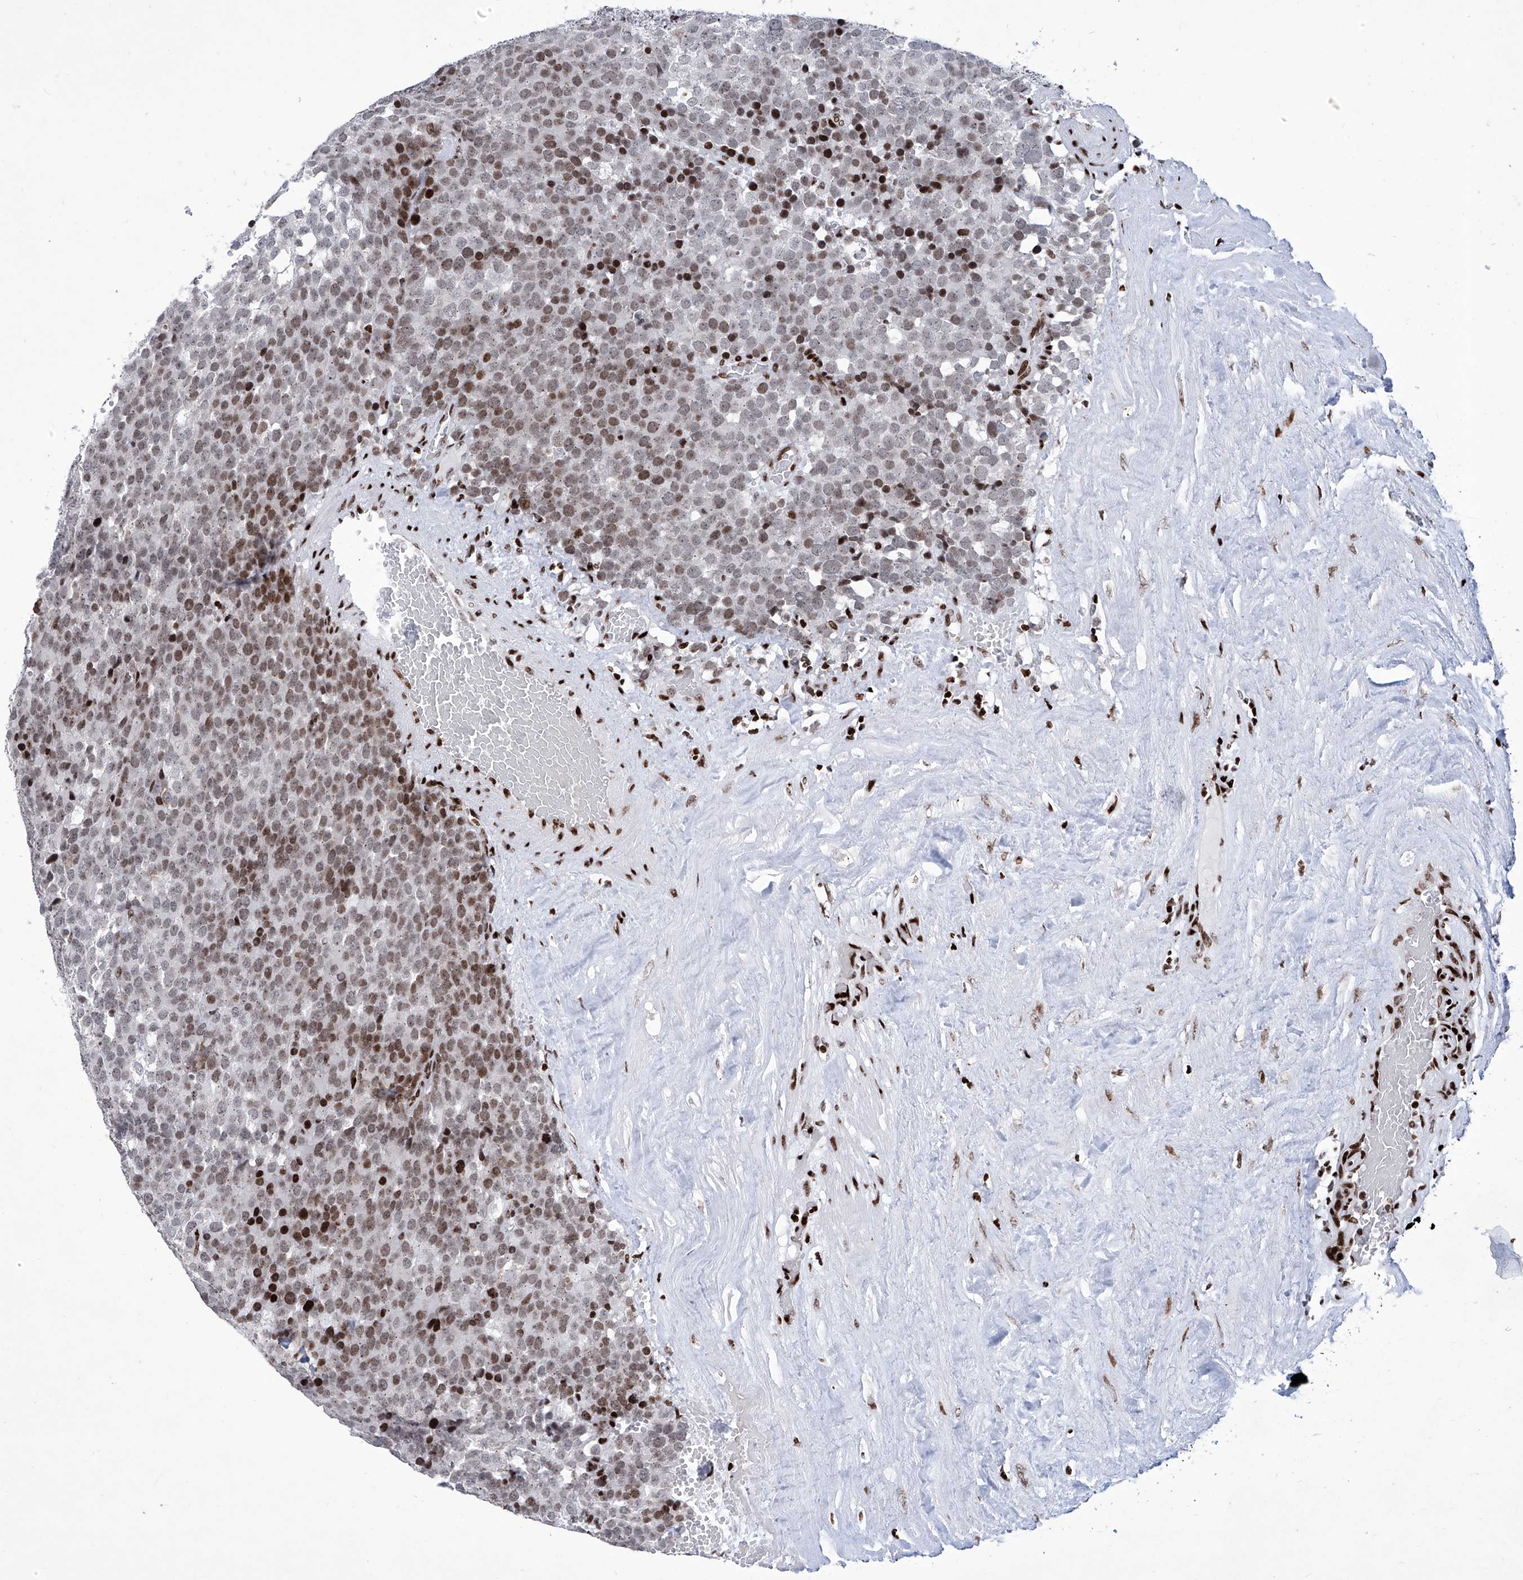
{"staining": {"intensity": "moderate", "quantity": ">75%", "location": "nuclear"}, "tissue": "testis cancer", "cell_type": "Tumor cells", "image_type": "cancer", "snomed": [{"axis": "morphology", "description": "Seminoma, NOS"}, {"axis": "topography", "description": "Testis"}], "caption": "A brown stain shows moderate nuclear staining of a protein in human testis cancer tumor cells. The staining was performed using DAB, with brown indicating positive protein expression. Nuclei are stained blue with hematoxylin.", "gene": "HEY2", "patient": {"sex": "male", "age": 71}}